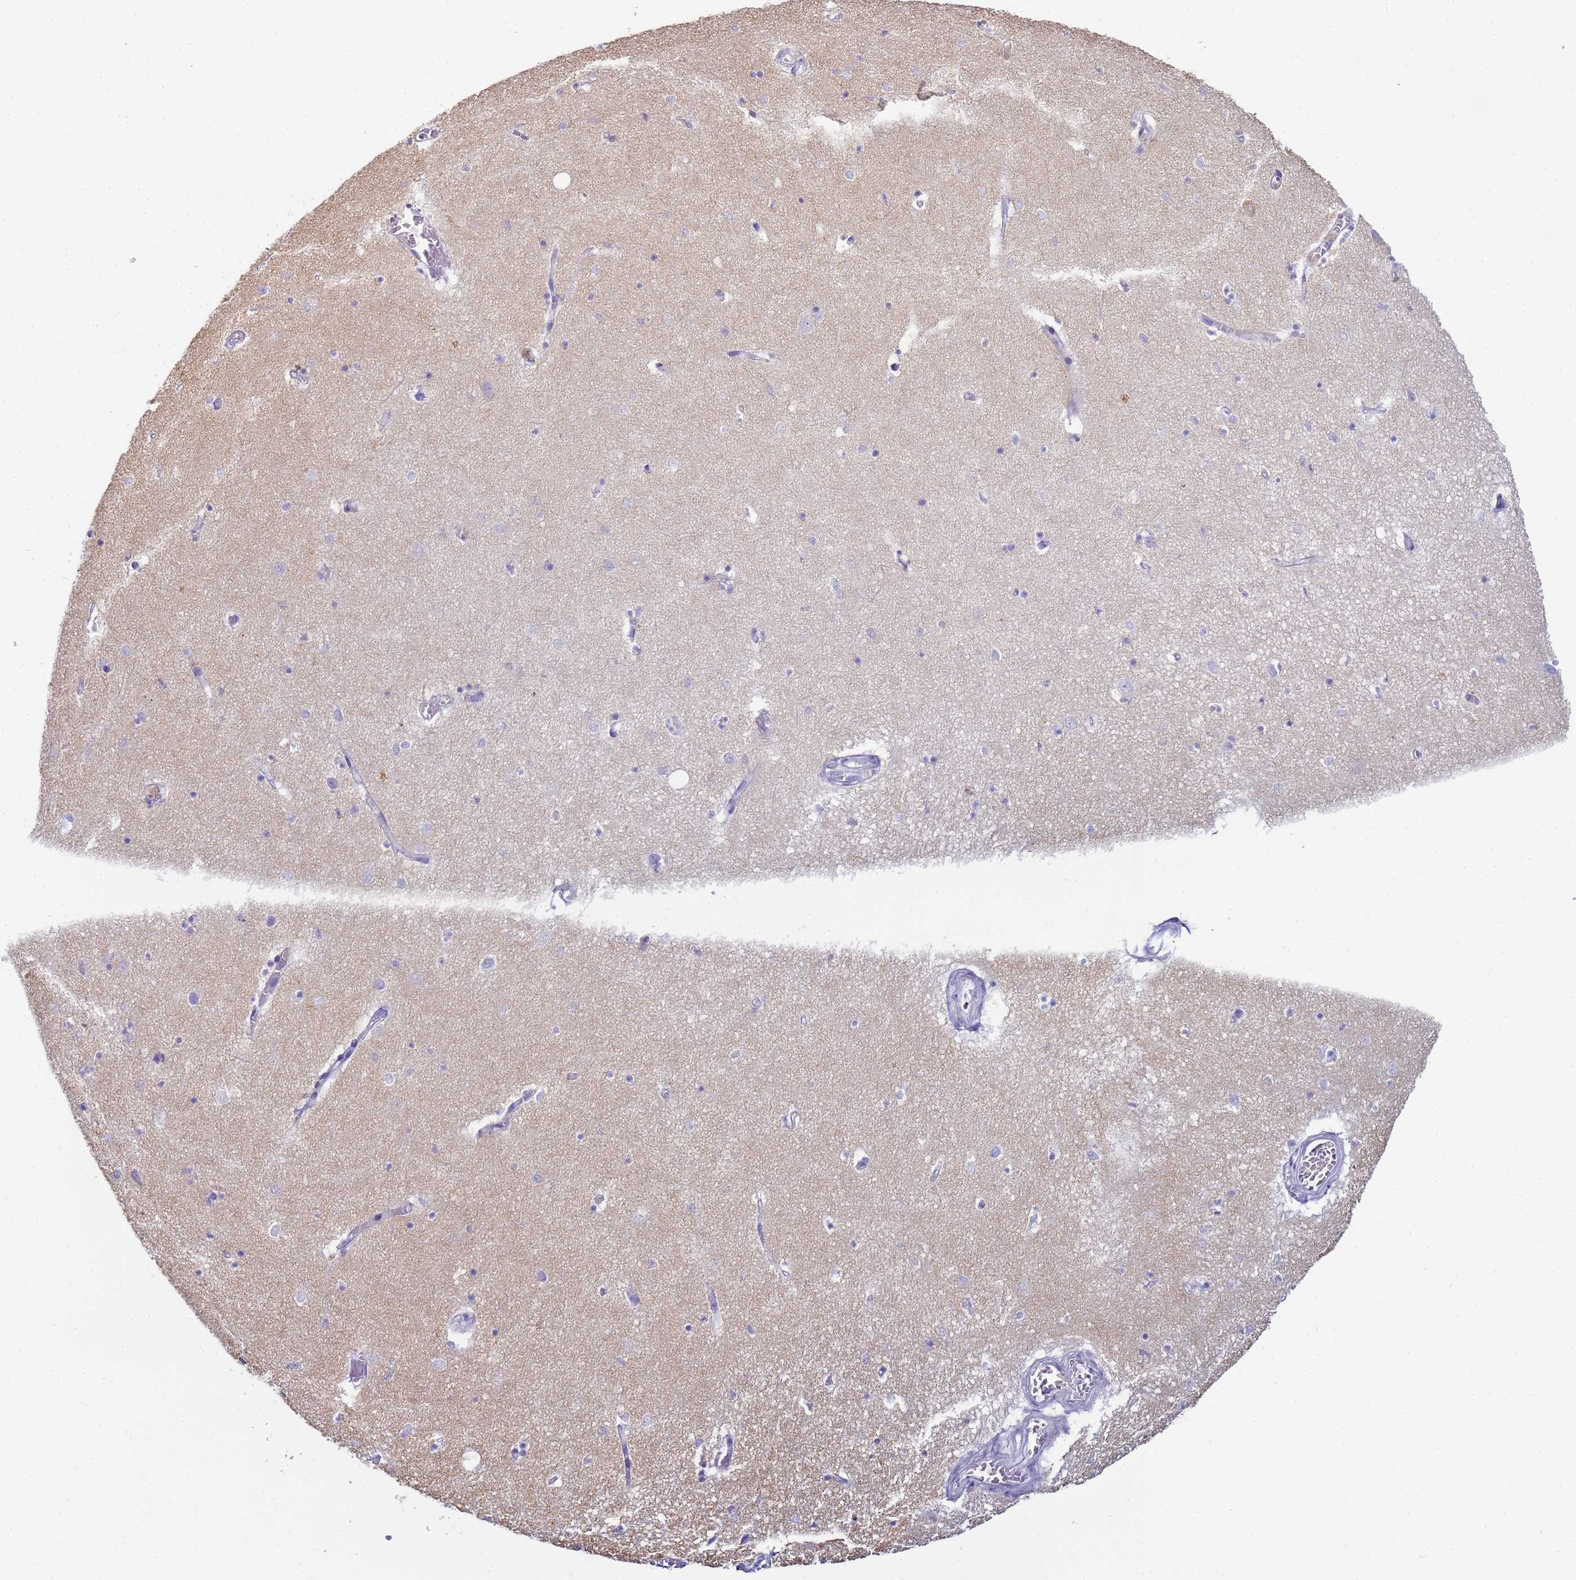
{"staining": {"intensity": "negative", "quantity": "none", "location": "none"}, "tissue": "hippocampus", "cell_type": "Glial cells", "image_type": "normal", "snomed": [{"axis": "morphology", "description": "Normal tissue, NOS"}, {"axis": "topography", "description": "Hippocampus"}], "caption": "Glial cells are negative for protein expression in unremarkable human hippocampus. Nuclei are stained in blue.", "gene": "CR1", "patient": {"sex": "female", "age": 64}}